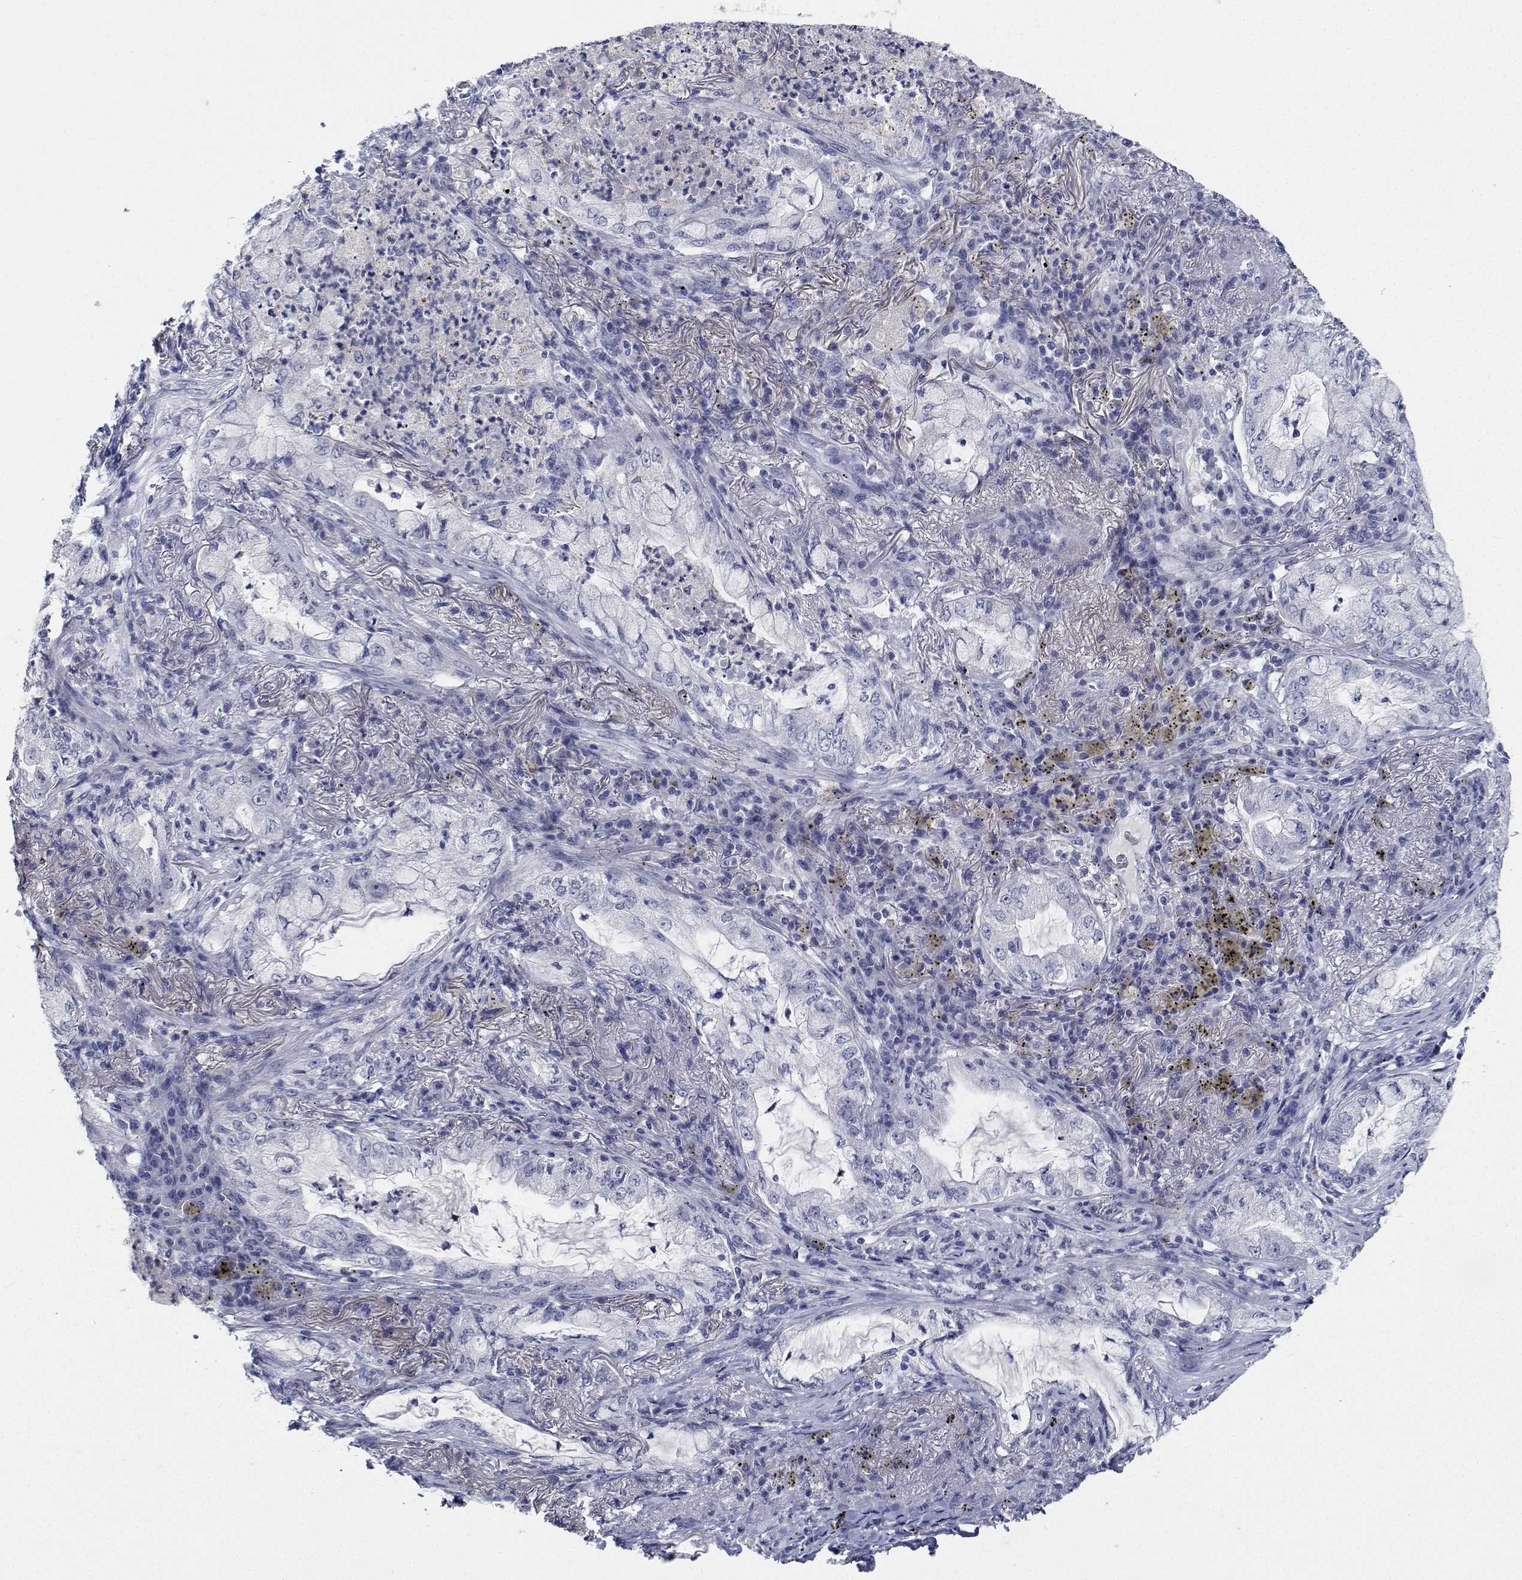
{"staining": {"intensity": "negative", "quantity": "none", "location": "none"}, "tissue": "lung cancer", "cell_type": "Tumor cells", "image_type": "cancer", "snomed": [{"axis": "morphology", "description": "Adenocarcinoma, NOS"}, {"axis": "topography", "description": "Lung"}], "caption": "IHC micrograph of human lung cancer (adenocarcinoma) stained for a protein (brown), which shows no staining in tumor cells.", "gene": "PLXNA4", "patient": {"sex": "female", "age": 73}}